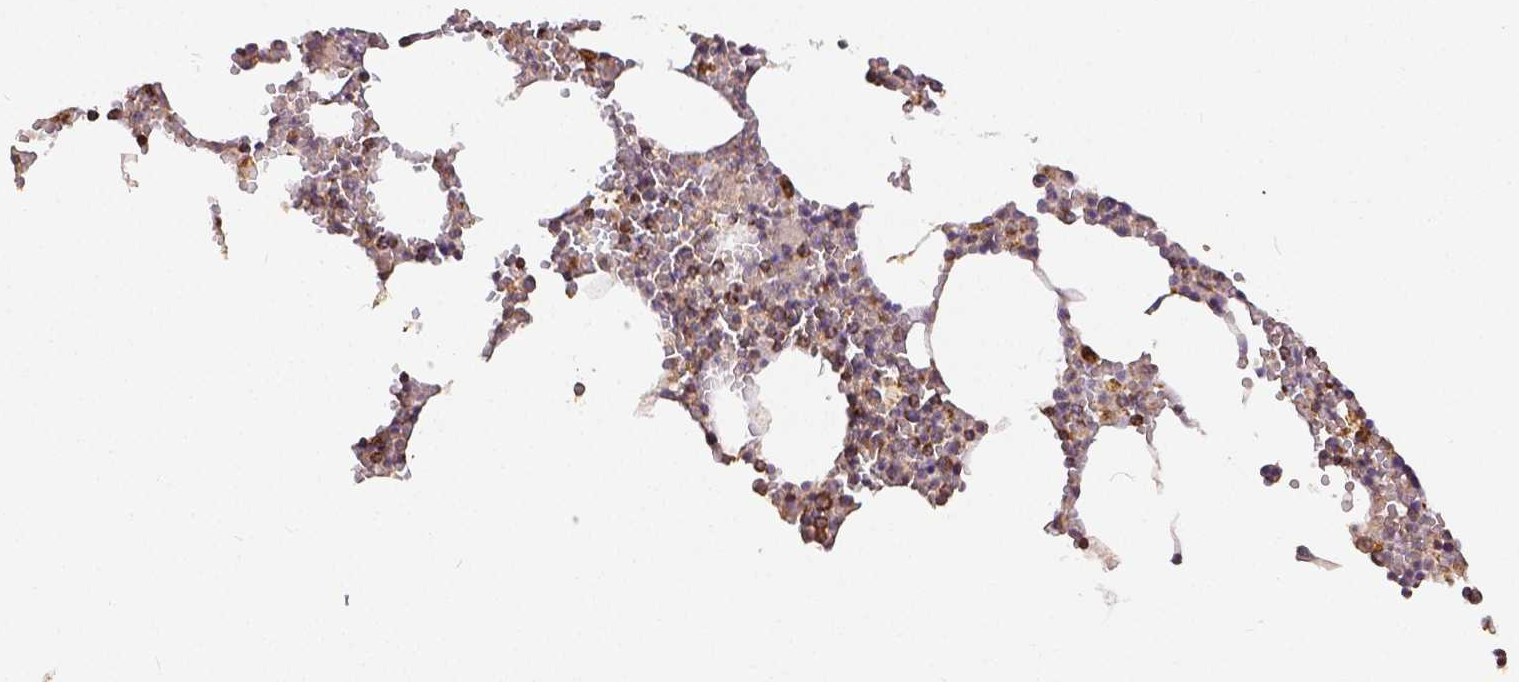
{"staining": {"intensity": "strong", "quantity": "<25%", "location": "cytoplasmic/membranous"}, "tissue": "bone marrow", "cell_type": "Hematopoietic cells", "image_type": "normal", "snomed": [{"axis": "morphology", "description": "Normal tissue, NOS"}, {"axis": "topography", "description": "Bone marrow"}], "caption": "Immunohistochemical staining of unremarkable human bone marrow demonstrates <25% levels of strong cytoplasmic/membranous protein expression in approximately <25% of hematopoietic cells.", "gene": "SDHB", "patient": {"sex": "male", "age": 54}}